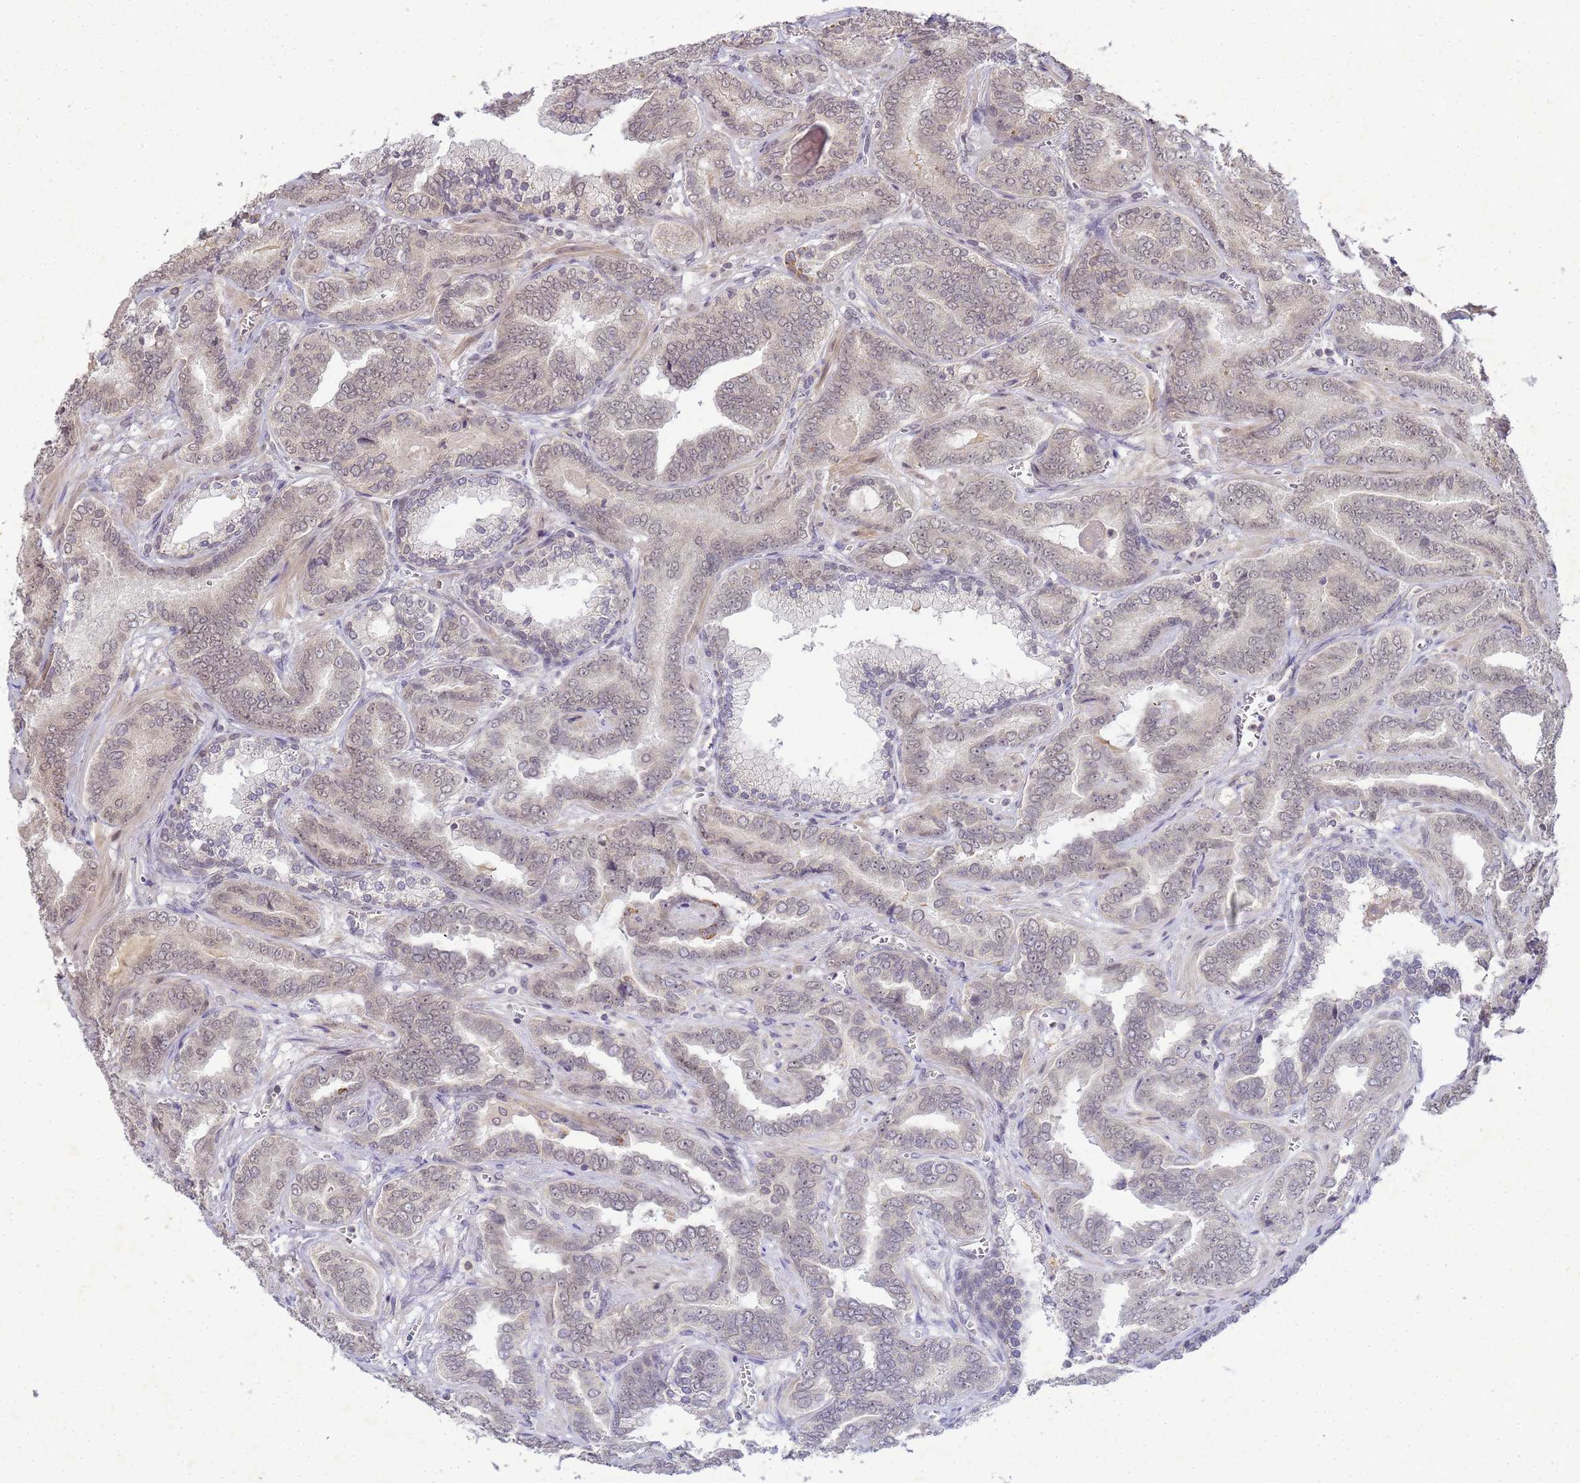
{"staining": {"intensity": "weak", "quantity": "<25%", "location": "nuclear"}, "tissue": "prostate cancer", "cell_type": "Tumor cells", "image_type": "cancer", "snomed": [{"axis": "morphology", "description": "Adenocarcinoma, High grade"}, {"axis": "topography", "description": "Prostate"}], "caption": "A histopathology image of prostate cancer (high-grade adenocarcinoma) stained for a protein exhibits no brown staining in tumor cells.", "gene": "MYL7", "patient": {"sex": "male", "age": 67}}